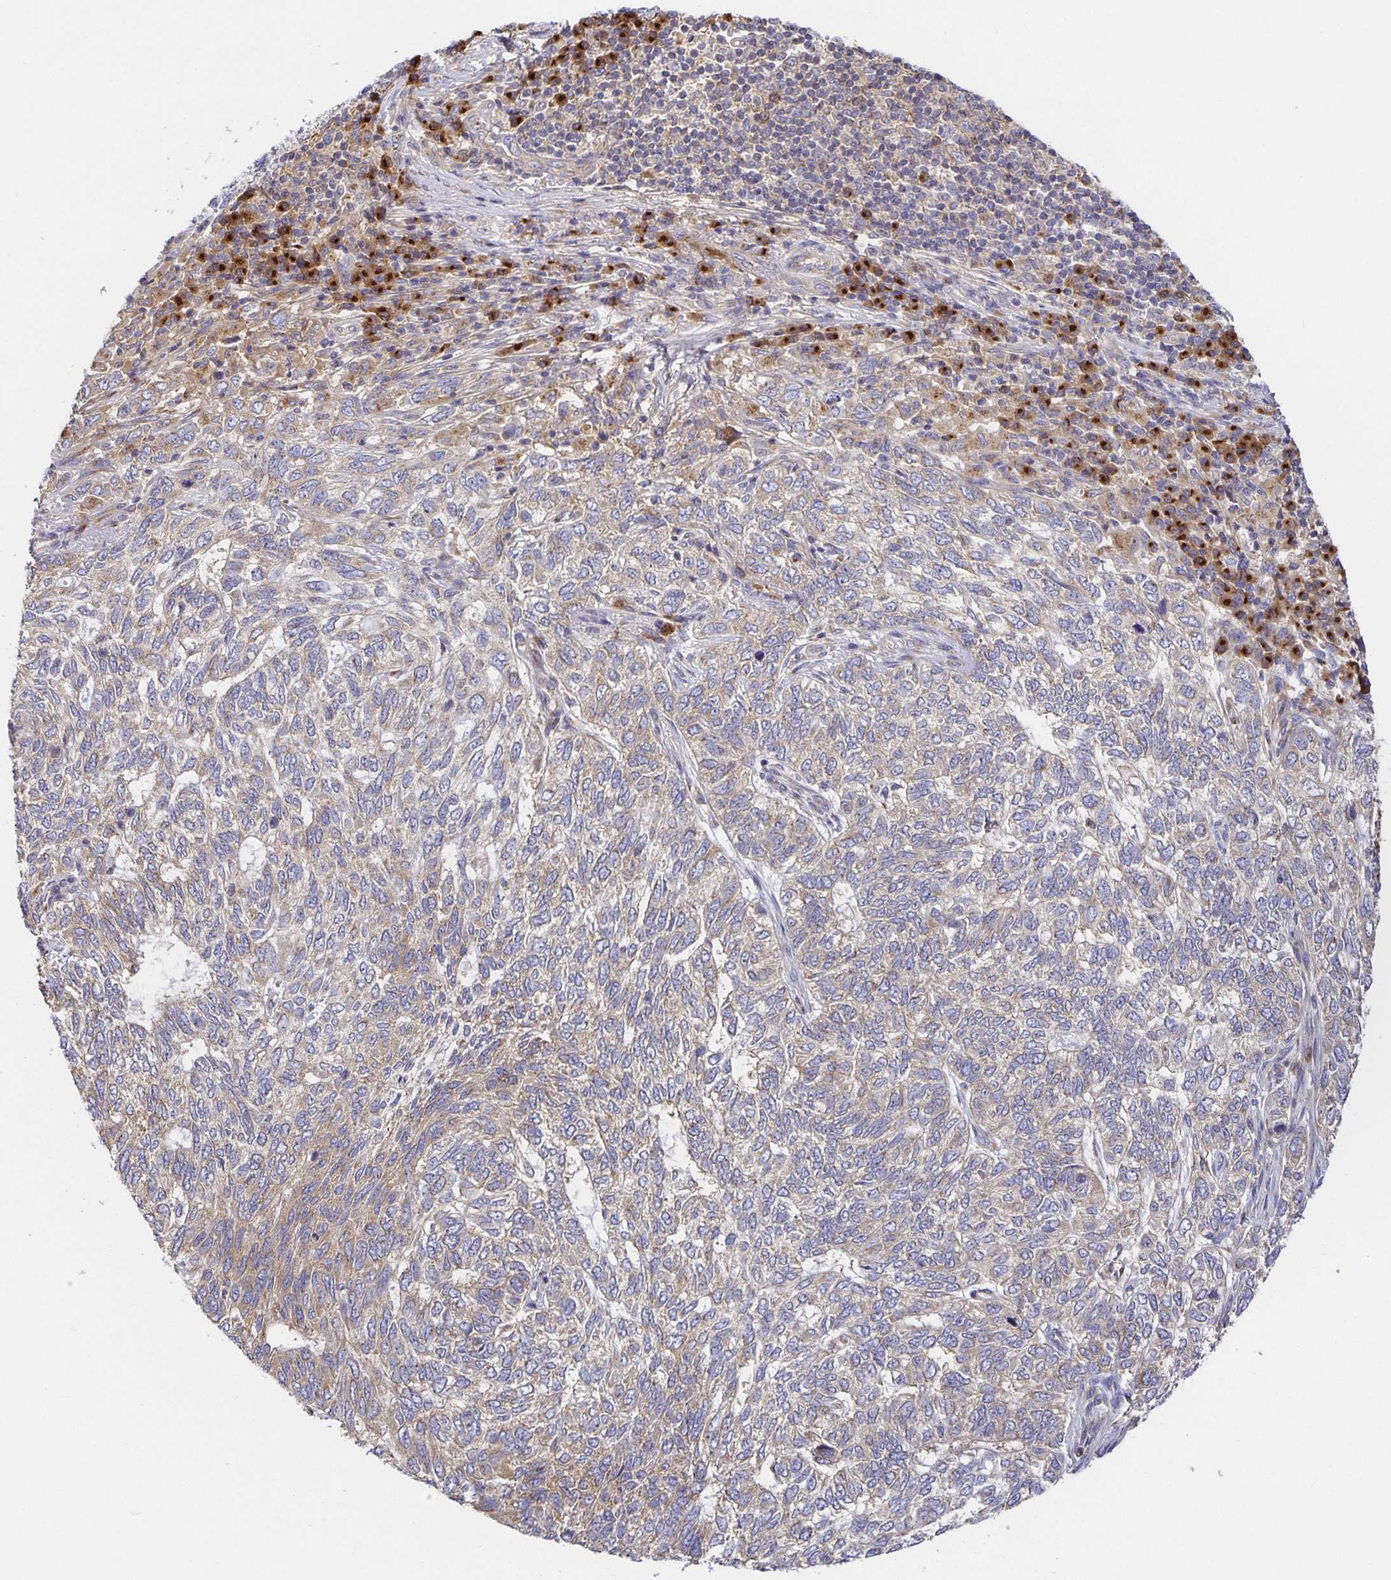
{"staining": {"intensity": "weak", "quantity": "25%-75%", "location": "cytoplasmic/membranous"}, "tissue": "skin cancer", "cell_type": "Tumor cells", "image_type": "cancer", "snomed": [{"axis": "morphology", "description": "Basal cell carcinoma"}, {"axis": "topography", "description": "Skin"}], "caption": "IHC of basal cell carcinoma (skin) exhibits low levels of weak cytoplasmic/membranous positivity in approximately 25%-75% of tumor cells.", "gene": "USO1", "patient": {"sex": "female", "age": 65}}